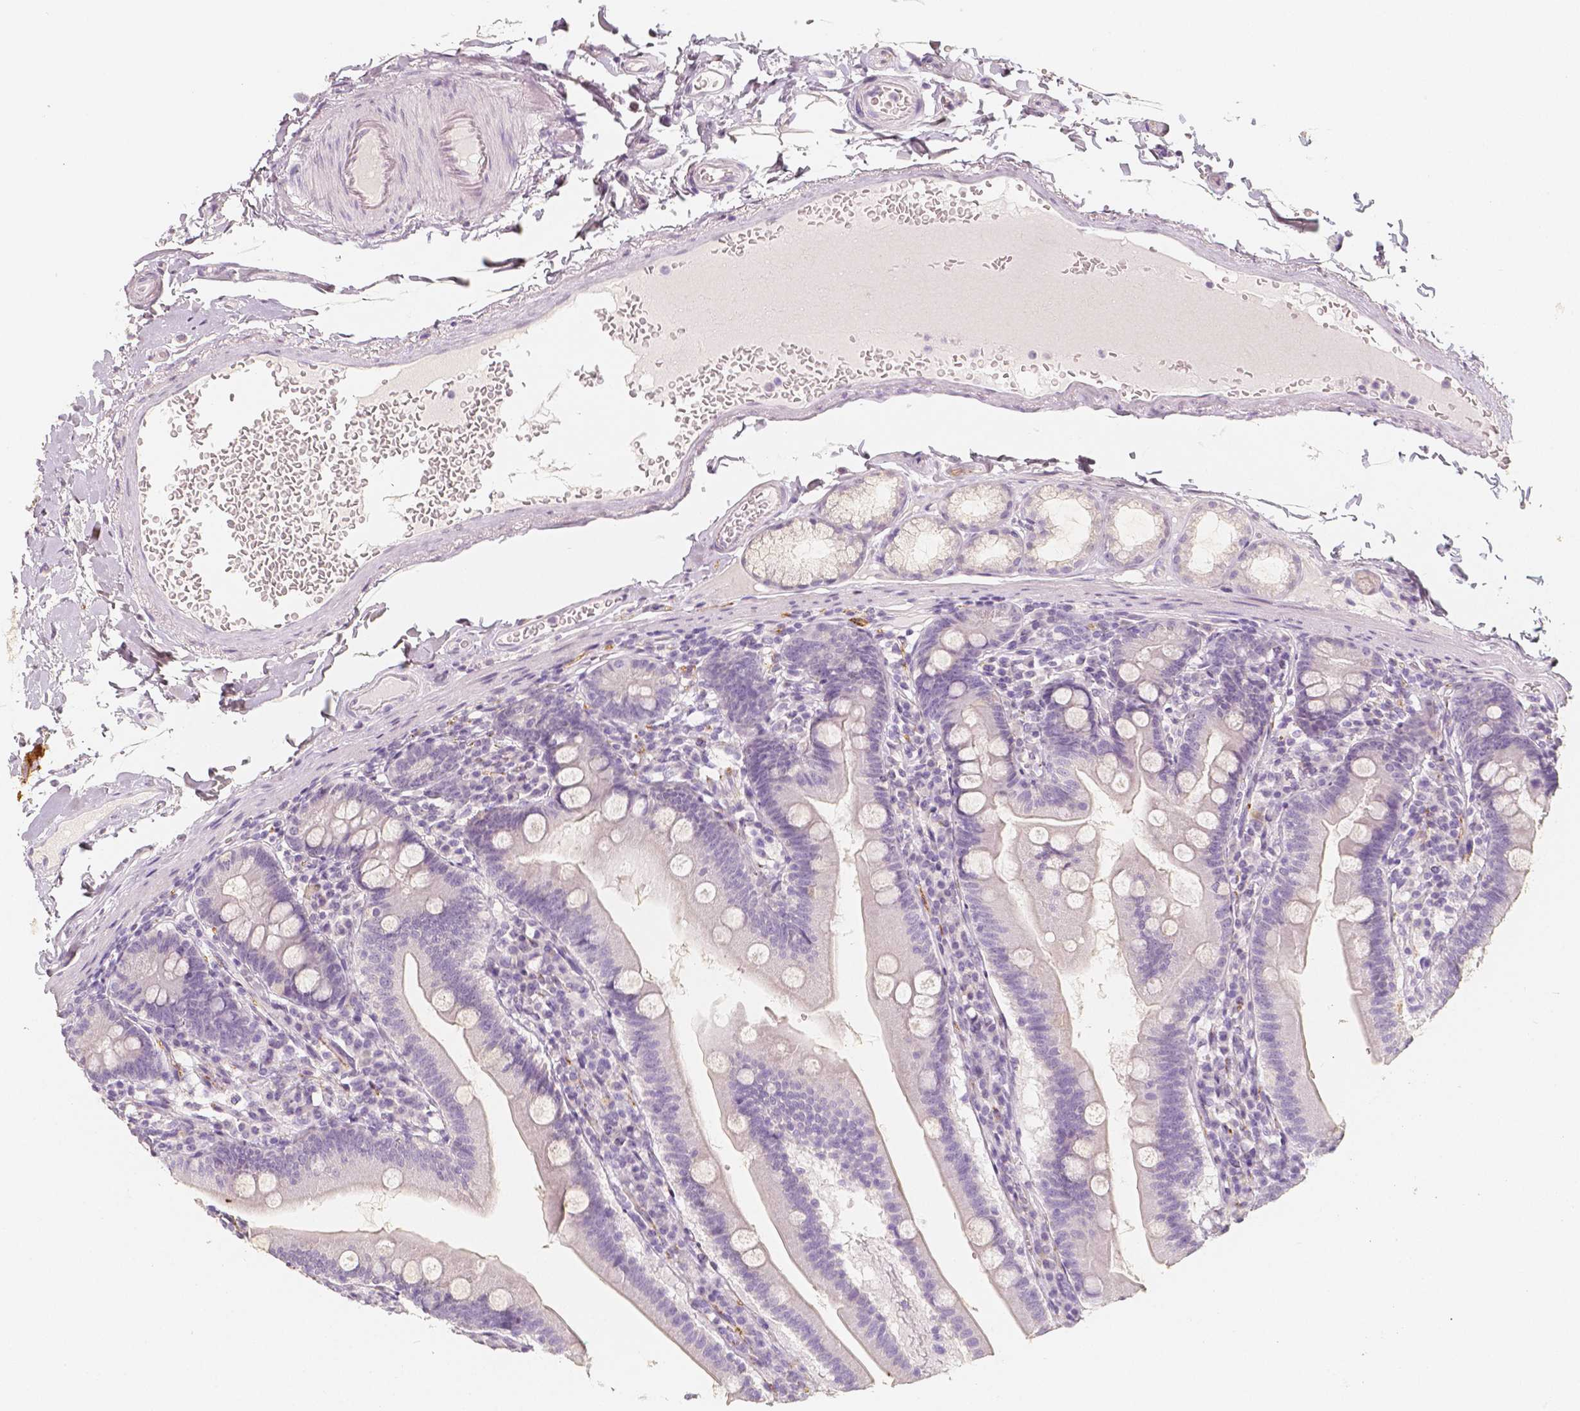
{"staining": {"intensity": "negative", "quantity": "none", "location": "none"}, "tissue": "duodenum", "cell_type": "Glandular cells", "image_type": "normal", "snomed": [{"axis": "morphology", "description": "Normal tissue, NOS"}, {"axis": "topography", "description": "Duodenum"}], "caption": "The IHC histopathology image has no significant staining in glandular cells of duodenum.", "gene": "NECAB2", "patient": {"sex": "female", "age": 67}}